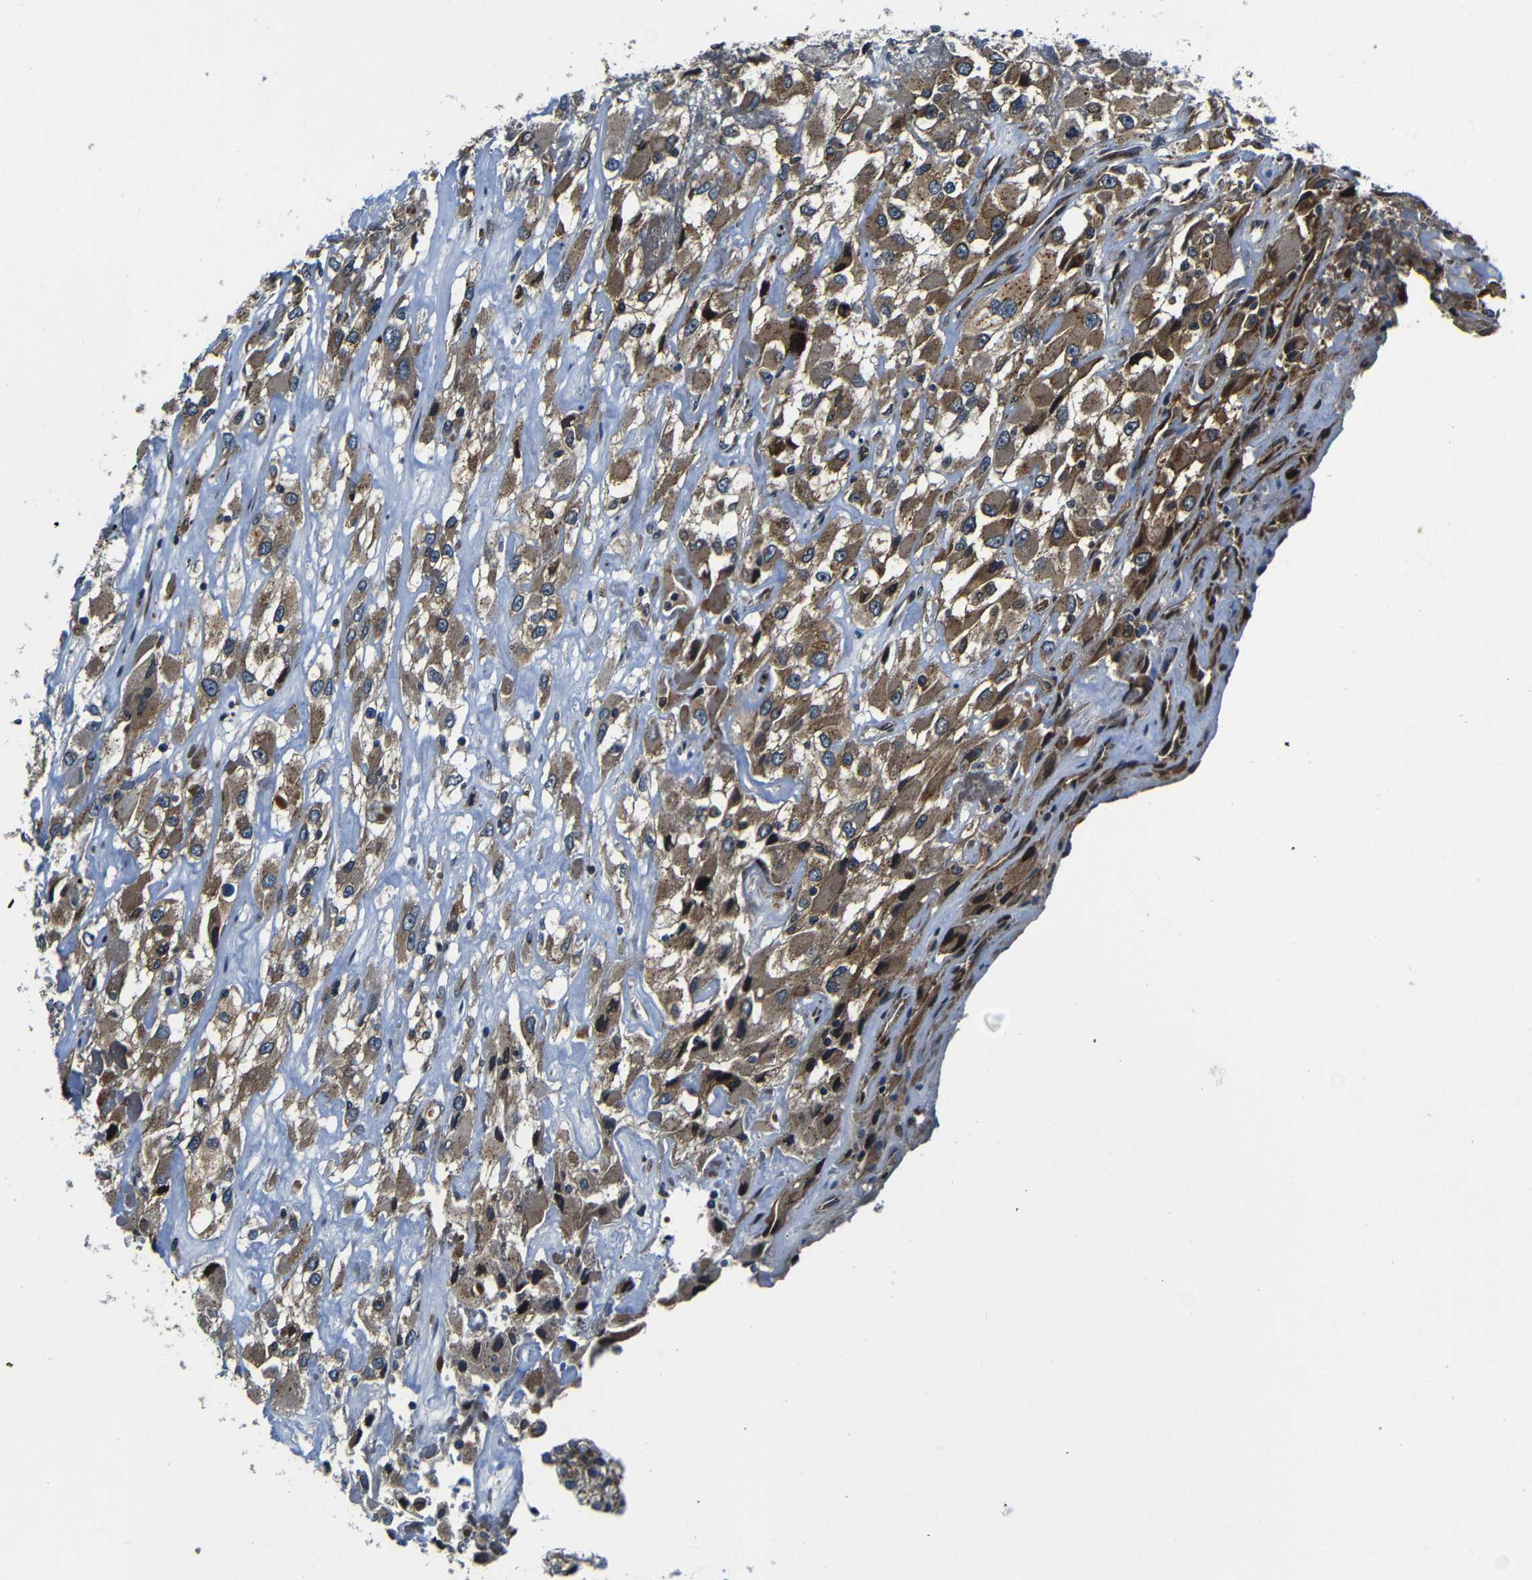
{"staining": {"intensity": "moderate", "quantity": ">75%", "location": "cytoplasmic/membranous"}, "tissue": "renal cancer", "cell_type": "Tumor cells", "image_type": "cancer", "snomed": [{"axis": "morphology", "description": "Adenocarcinoma, NOS"}, {"axis": "topography", "description": "Kidney"}], "caption": "Tumor cells demonstrate medium levels of moderate cytoplasmic/membranous positivity in approximately >75% of cells in human renal adenocarcinoma. The staining is performed using DAB brown chromogen to label protein expression. The nuclei are counter-stained blue using hematoxylin.", "gene": "ABCE1", "patient": {"sex": "female", "age": 52}}